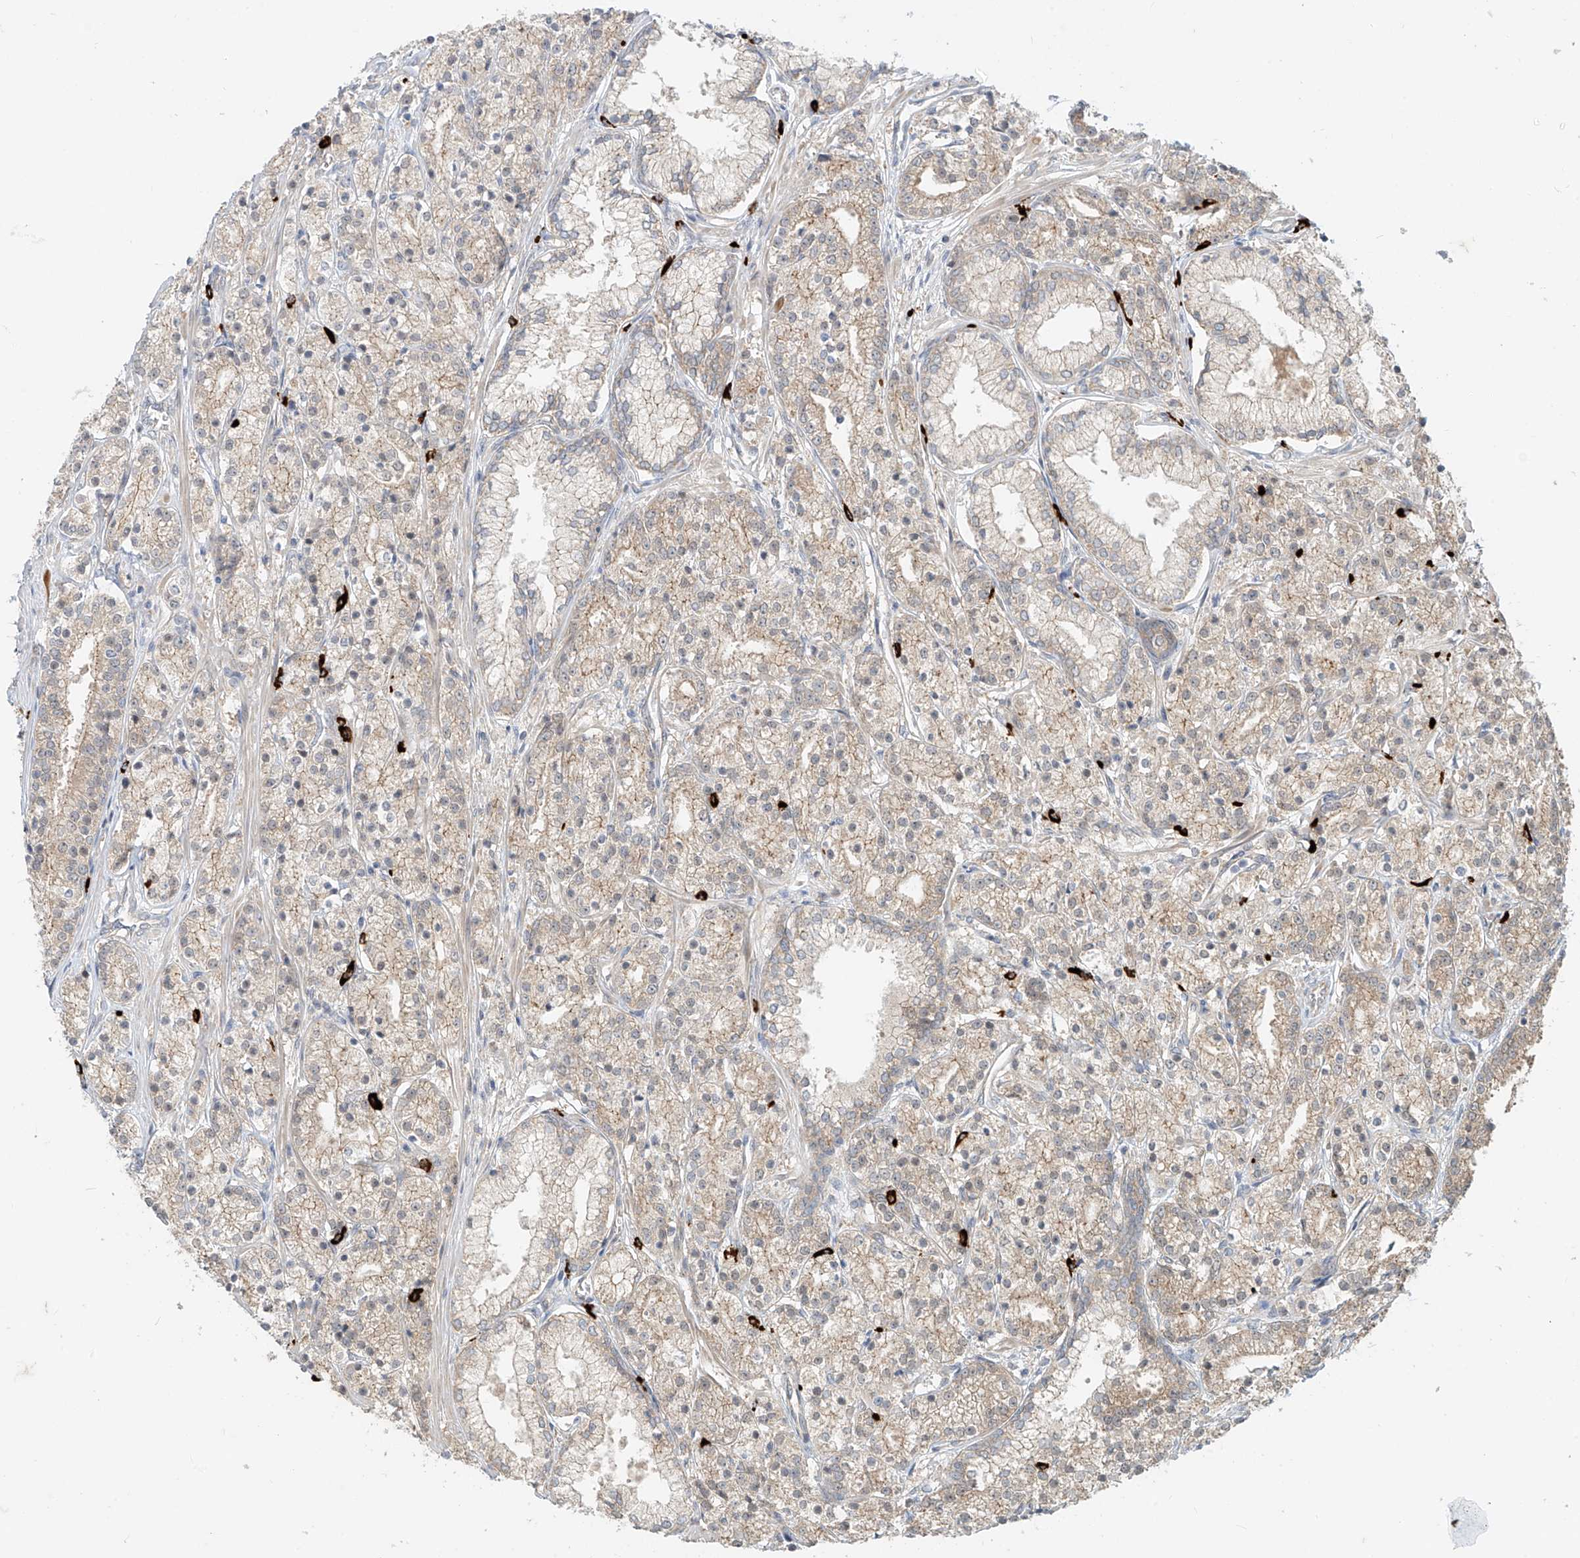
{"staining": {"intensity": "weak", "quantity": "<25%", "location": "cytoplasmic/membranous"}, "tissue": "prostate cancer", "cell_type": "Tumor cells", "image_type": "cancer", "snomed": [{"axis": "morphology", "description": "Adenocarcinoma, High grade"}, {"axis": "topography", "description": "Prostate"}], "caption": "Tumor cells are negative for protein expression in human prostate cancer.", "gene": "MTUS2", "patient": {"sex": "male", "age": 69}}